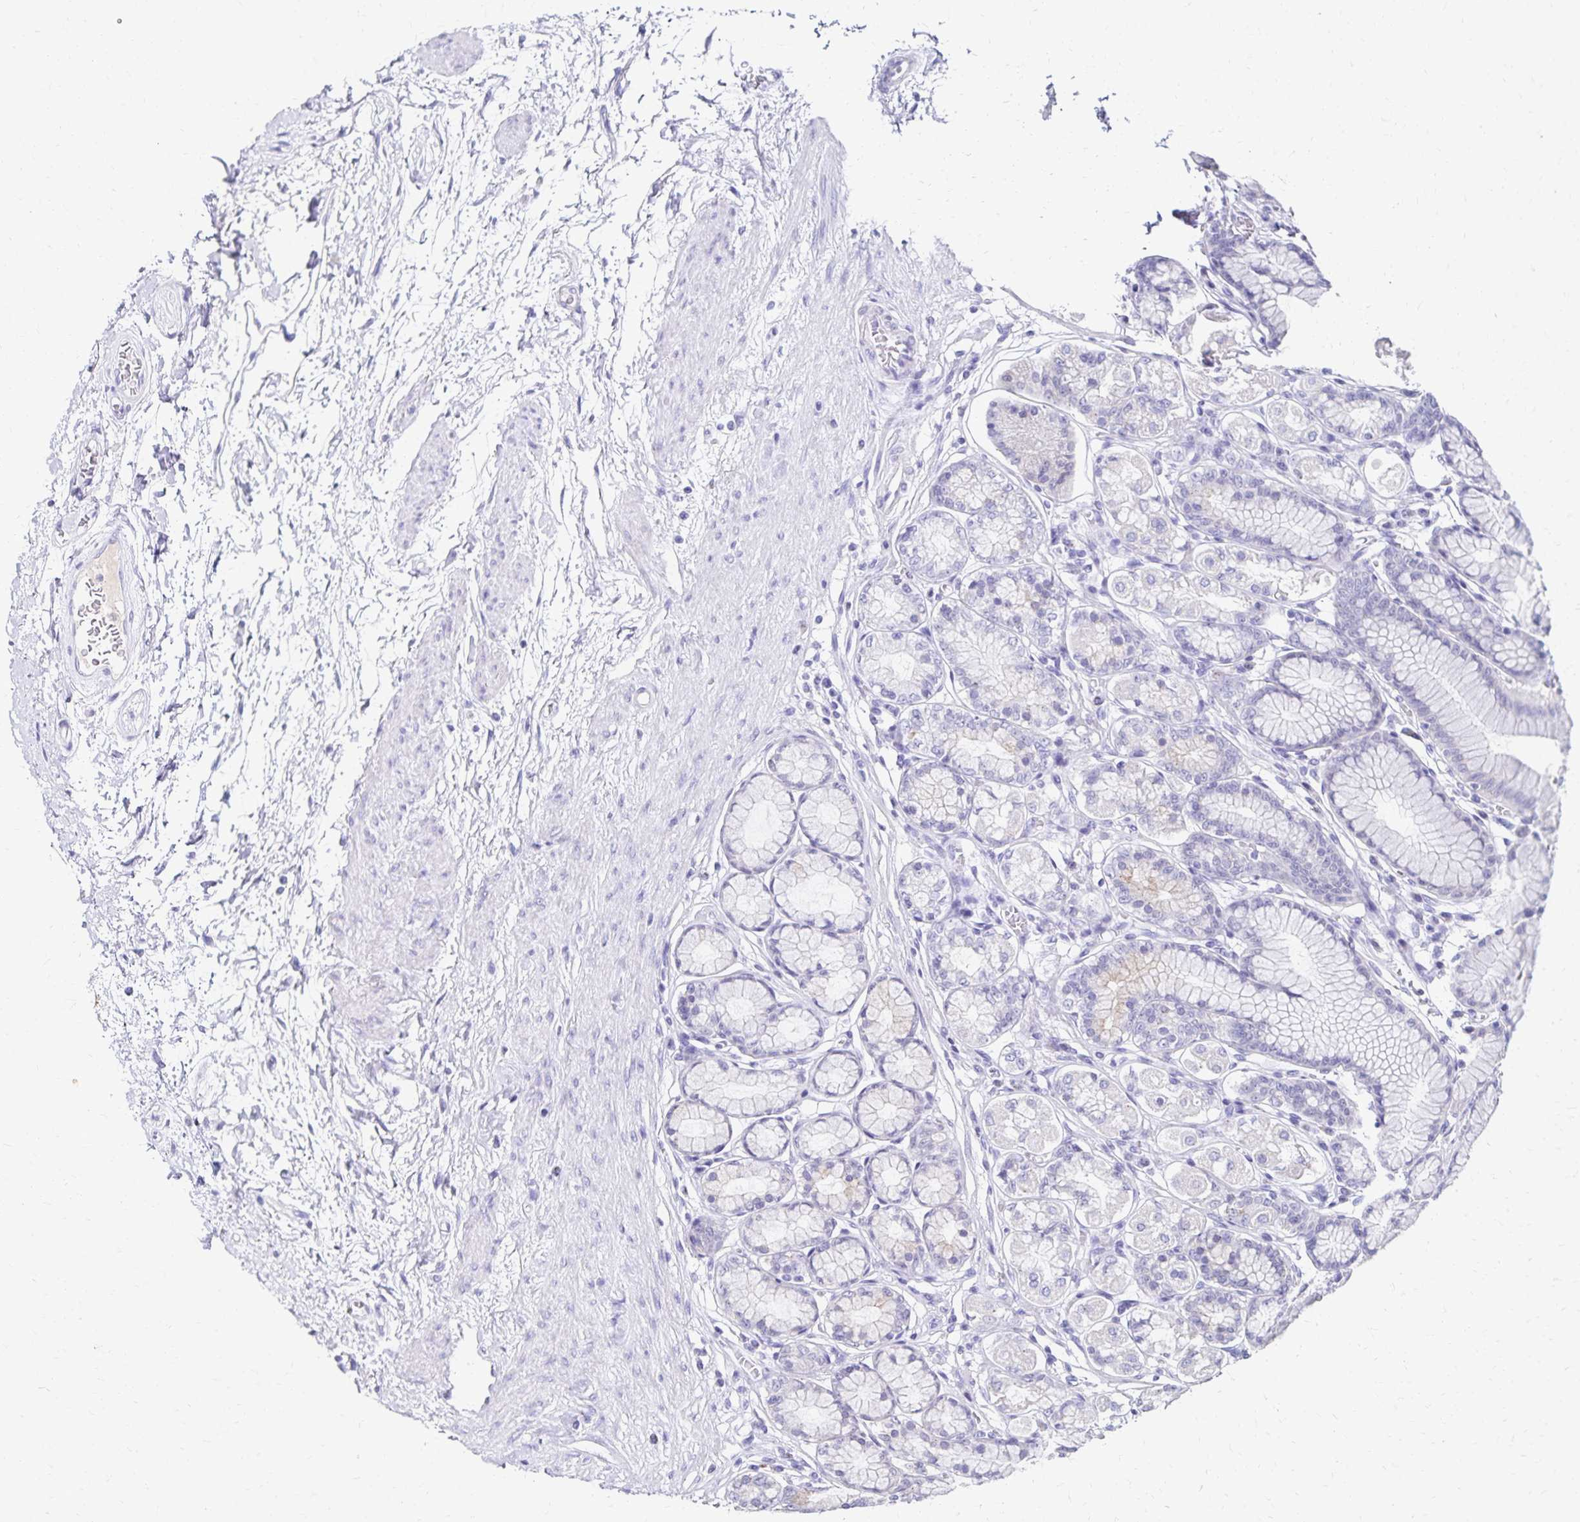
{"staining": {"intensity": "negative", "quantity": "none", "location": "none"}, "tissue": "stomach", "cell_type": "Glandular cells", "image_type": "normal", "snomed": [{"axis": "morphology", "description": "Normal tissue, NOS"}, {"axis": "topography", "description": "Stomach"}, {"axis": "topography", "description": "Stomach, lower"}], "caption": "Immunohistochemistry (IHC) histopathology image of benign human stomach stained for a protein (brown), which demonstrates no expression in glandular cells.", "gene": "PAX5", "patient": {"sex": "male", "age": 76}}